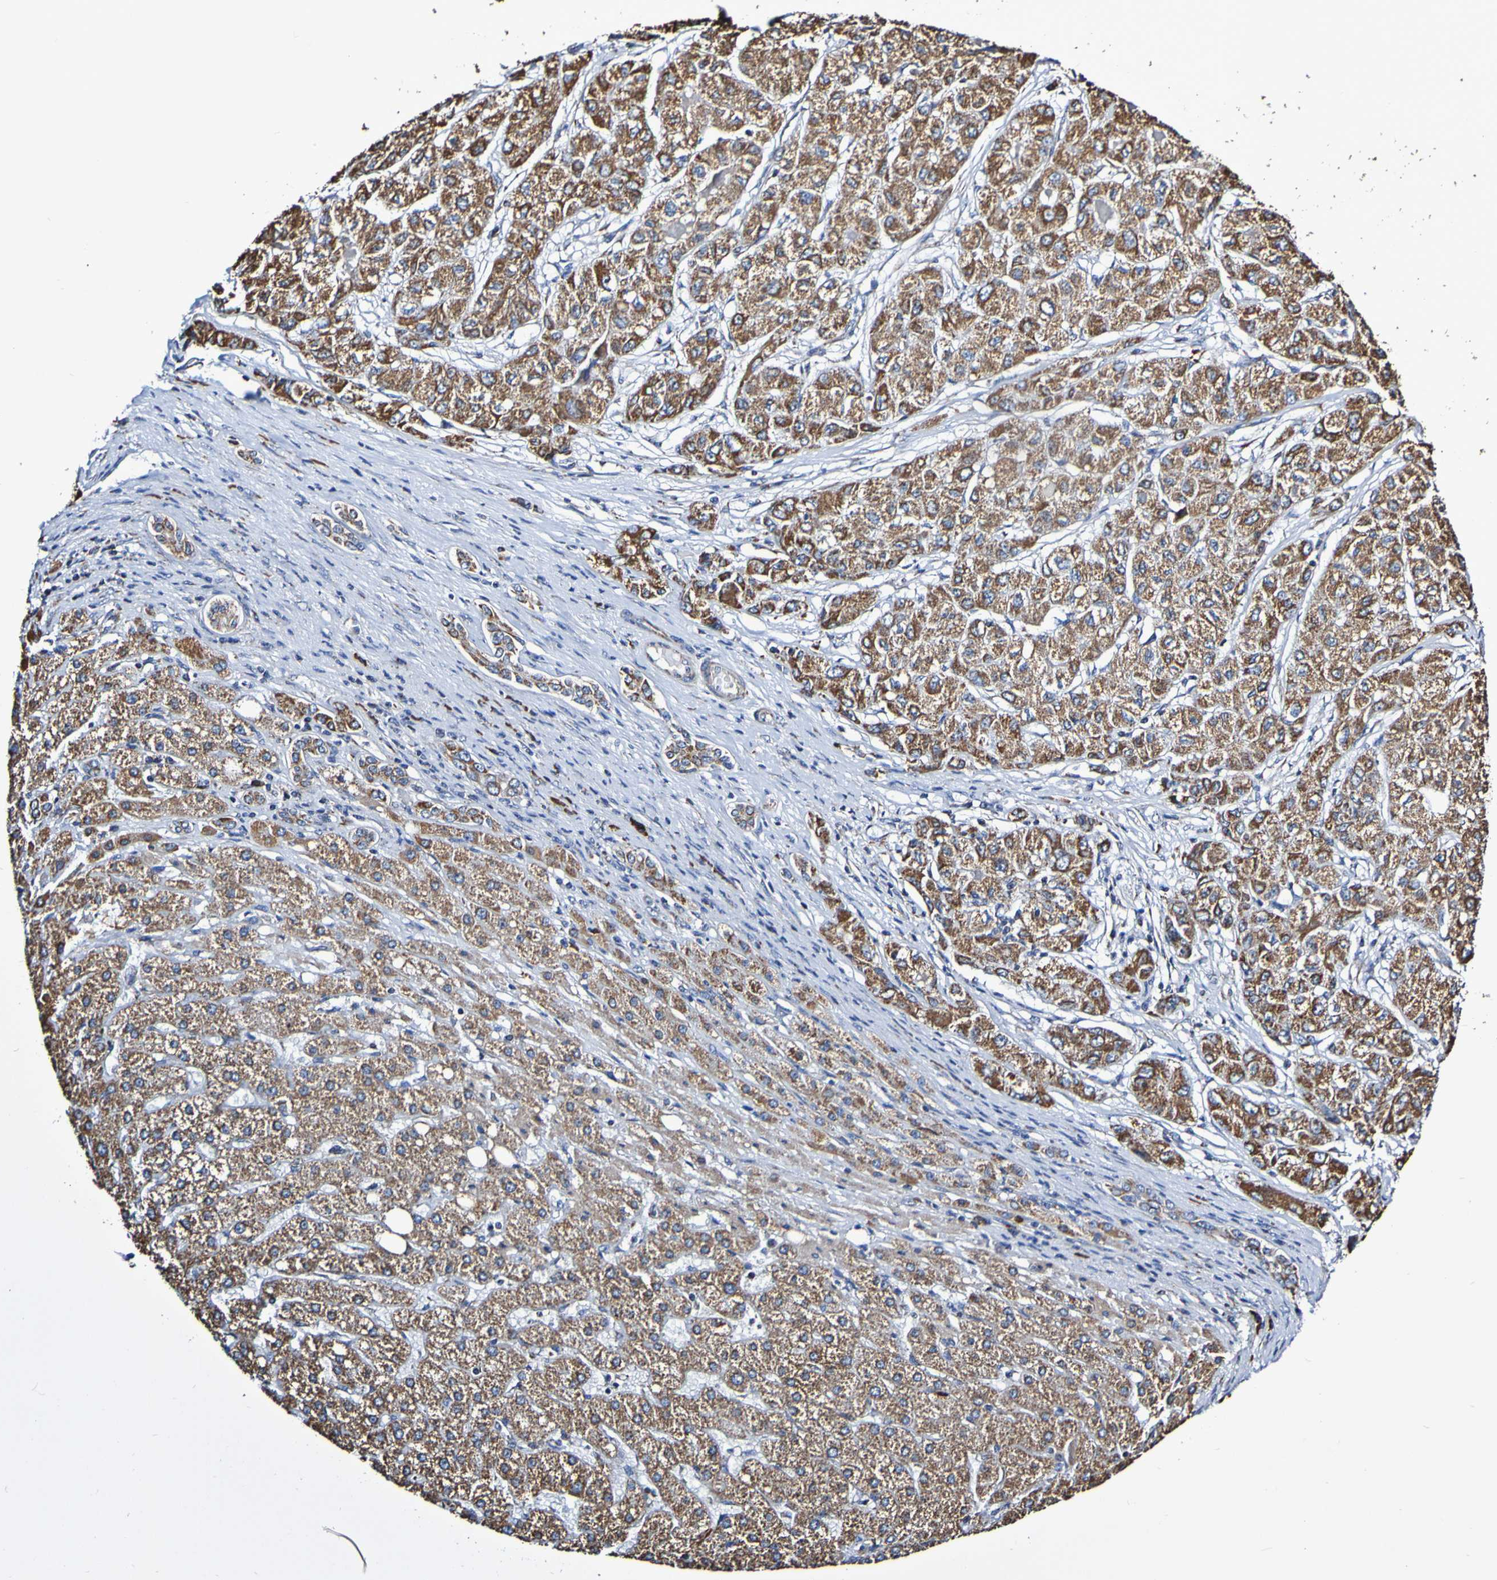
{"staining": {"intensity": "moderate", "quantity": ">75%", "location": "cytoplasmic/membranous"}, "tissue": "liver cancer", "cell_type": "Tumor cells", "image_type": "cancer", "snomed": [{"axis": "morphology", "description": "Carcinoma, Hepatocellular, NOS"}, {"axis": "topography", "description": "Liver"}], "caption": "About >75% of tumor cells in hepatocellular carcinoma (liver) exhibit moderate cytoplasmic/membranous protein staining as visualized by brown immunohistochemical staining.", "gene": "IL18R1", "patient": {"sex": "male", "age": 80}}